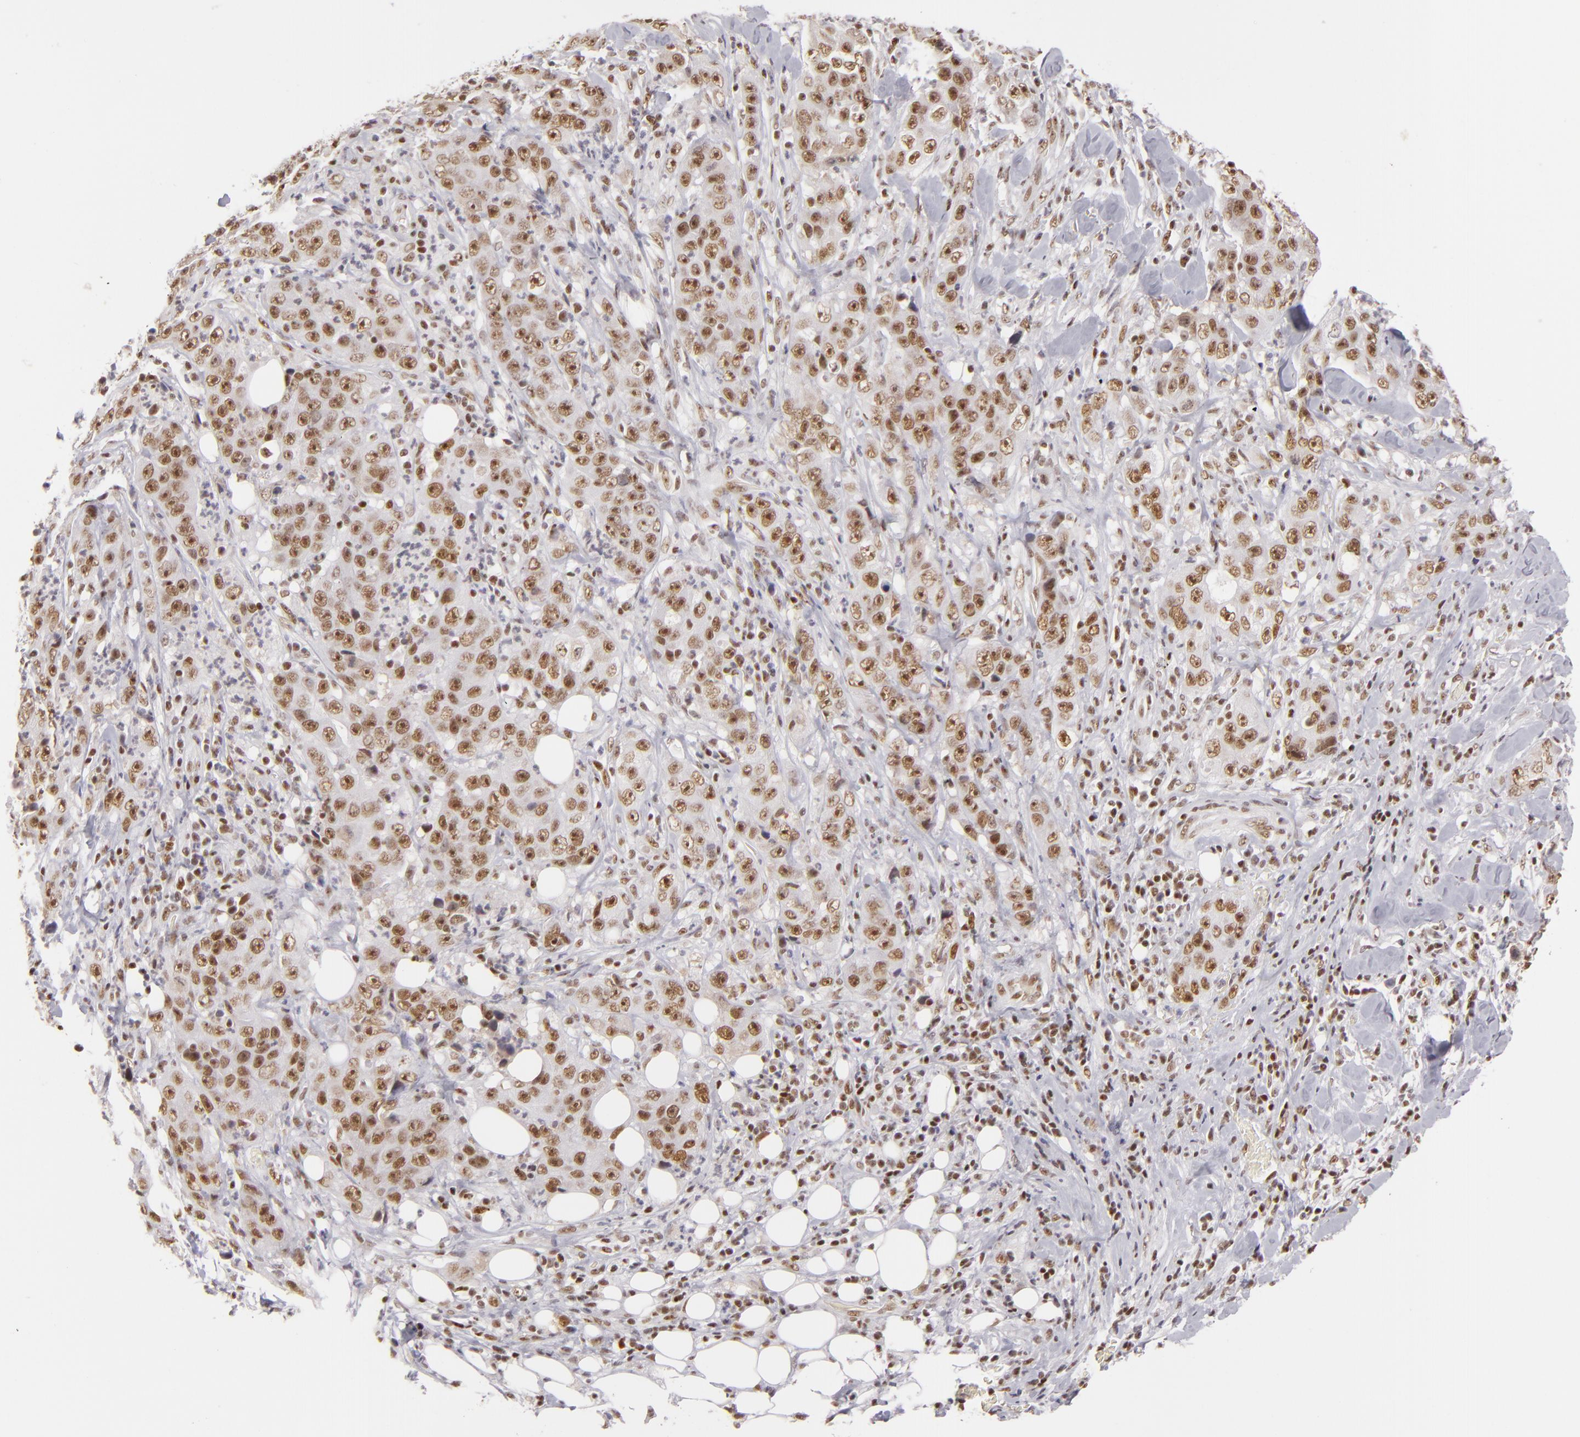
{"staining": {"intensity": "moderate", "quantity": ">75%", "location": "nuclear"}, "tissue": "lung cancer", "cell_type": "Tumor cells", "image_type": "cancer", "snomed": [{"axis": "morphology", "description": "Squamous cell carcinoma, NOS"}, {"axis": "topography", "description": "Lung"}], "caption": "Approximately >75% of tumor cells in lung cancer (squamous cell carcinoma) display moderate nuclear protein staining as visualized by brown immunohistochemical staining.", "gene": "DAXX", "patient": {"sex": "male", "age": 64}}